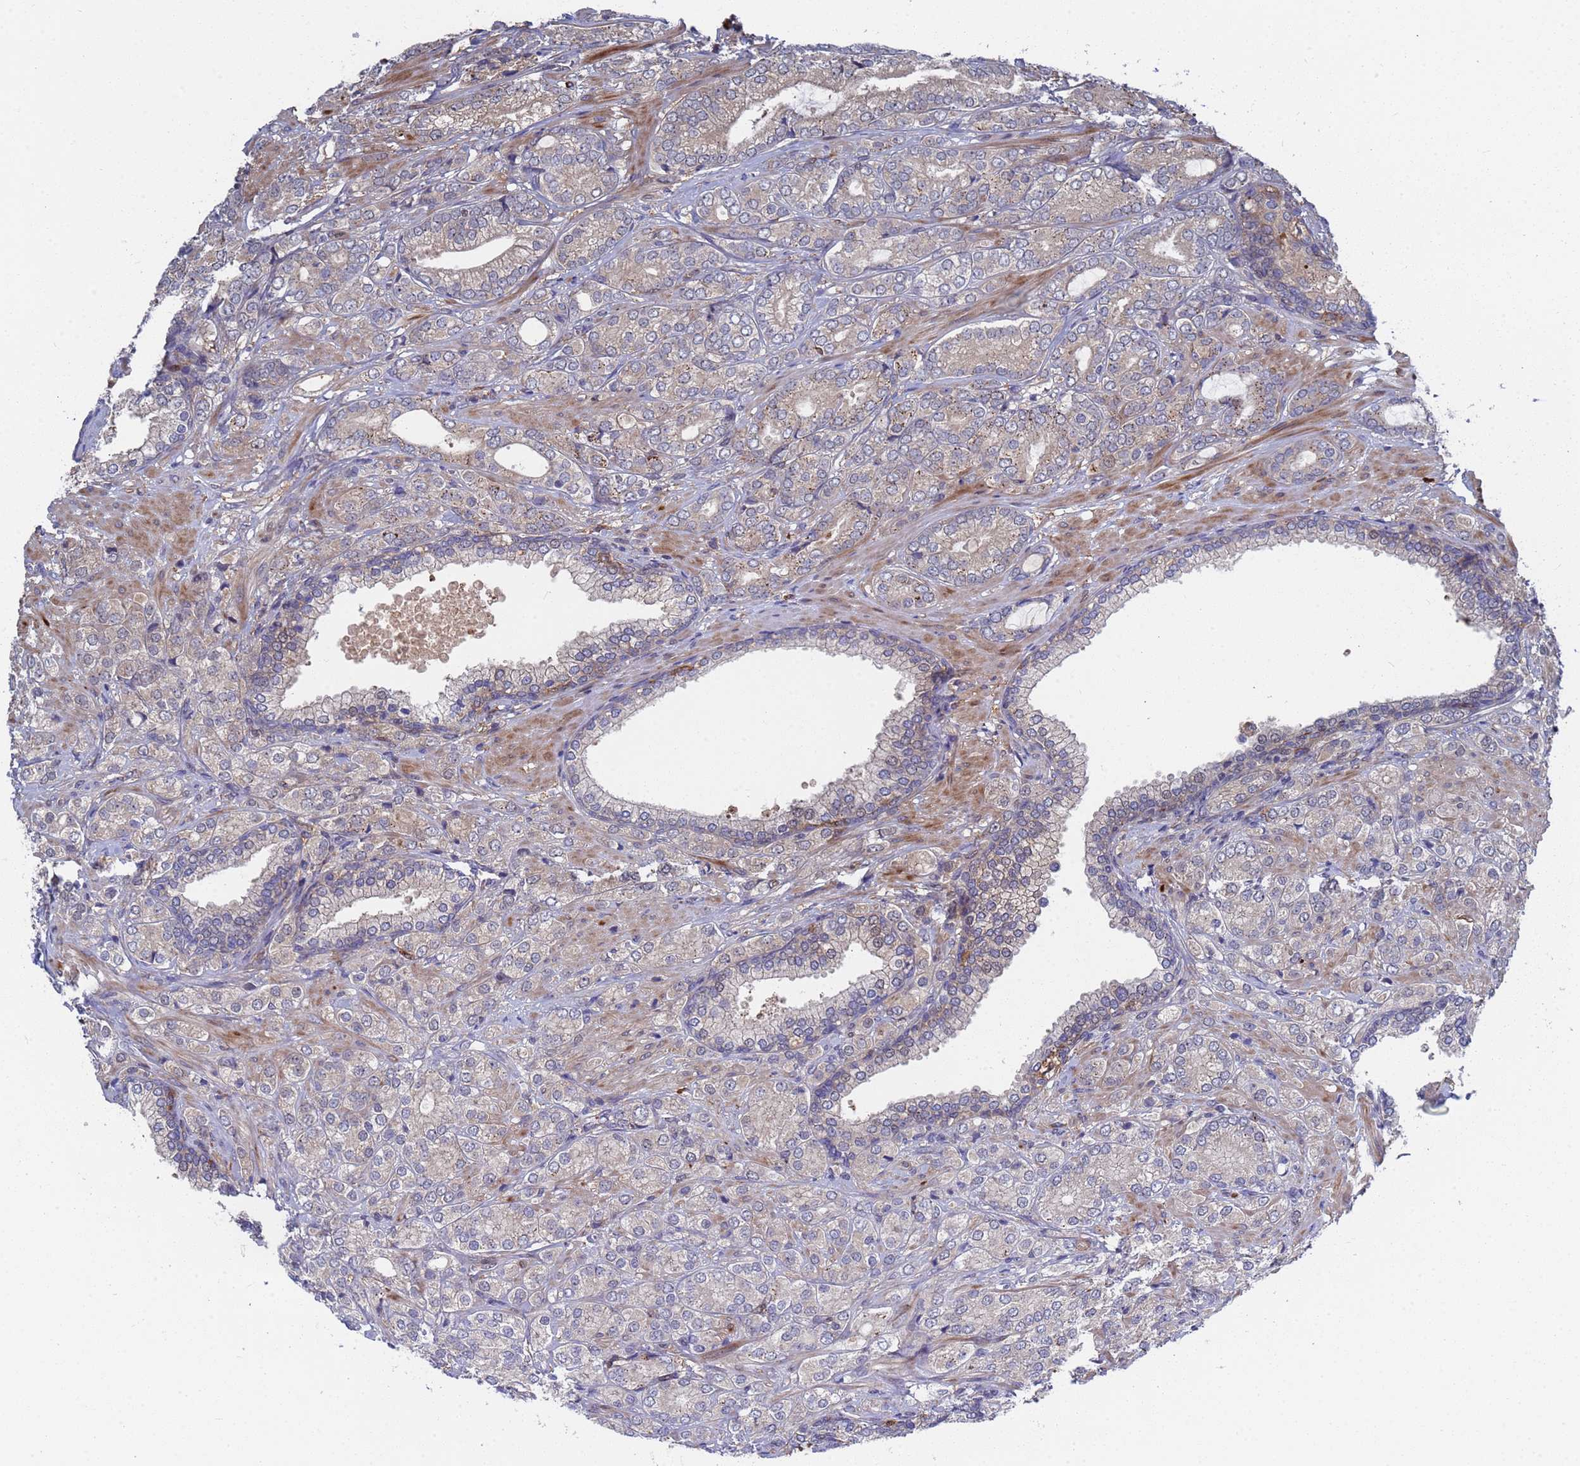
{"staining": {"intensity": "negative", "quantity": "none", "location": "none"}, "tissue": "prostate cancer", "cell_type": "Tumor cells", "image_type": "cancer", "snomed": [{"axis": "morphology", "description": "Adenocarcinoma, High grade"}, {"axis": "topography", "description": "Prostate"}], "caption": "Protein analysis of prostate cancer displays no significant expression in tumor cells.", "gene": "TMBIM6", "patient": {"sex": "male", "age": 60}}